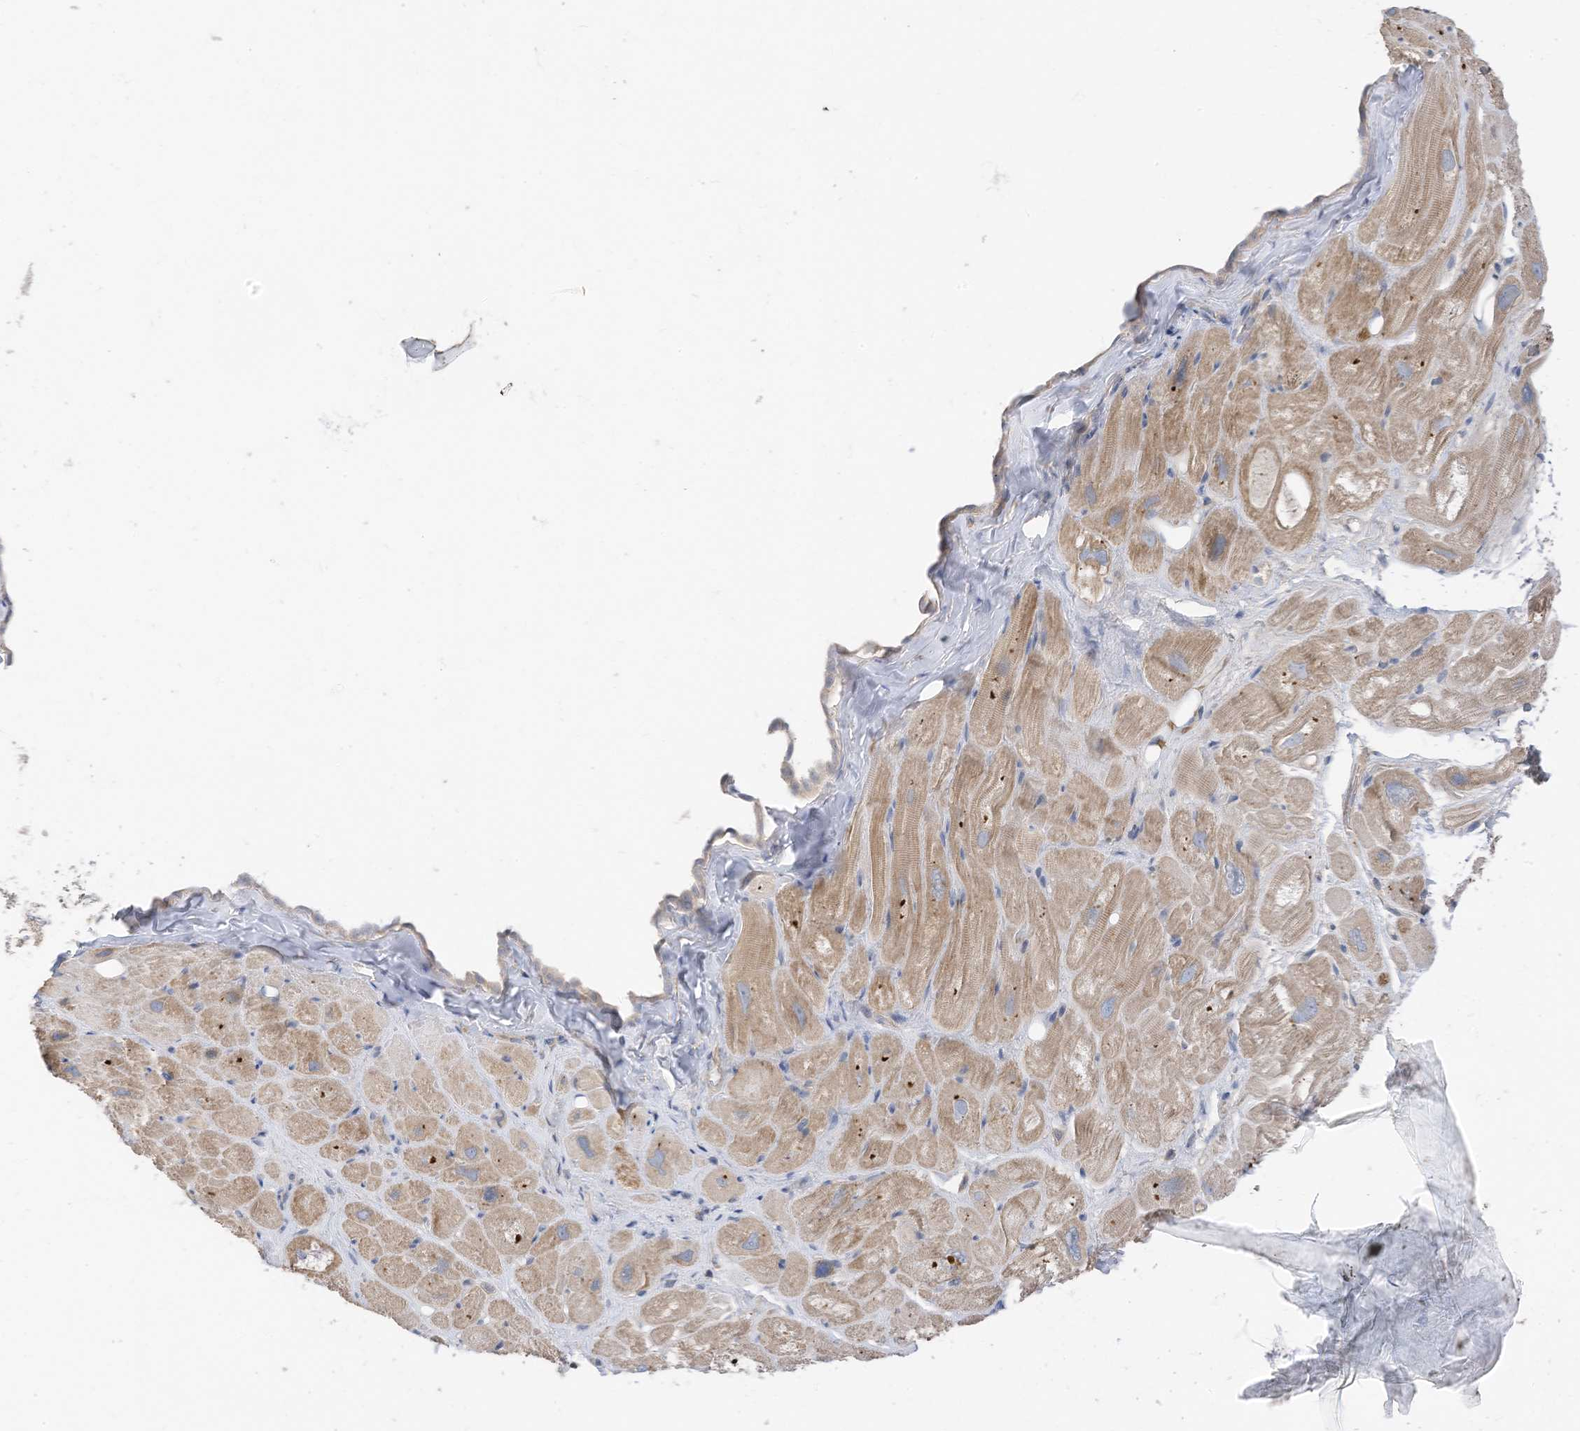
{"staining": {"intensity": "moderate", "quantity": "25%-75%", "location": "cytoplasmic/membranous"}, "tissue": "heart muscle", "cell_type": "Cardiomyocytes", "image_type": "normal", "snomed": [{"axis": "morphology", "description": "Normal tissue, NOS"}, {"axis": "topography", "description": "Heart"}], "caption": "IHC histopathology image of unremarkable human heart muscle stained for a protein (brown), which exhibits medium levels of moderate cytoplasmic/membranous staining in approximately 25%-75% of cardiomyocytes.", "gene": "SLFN14", "patient": {"sex": "male", "age": 50}}